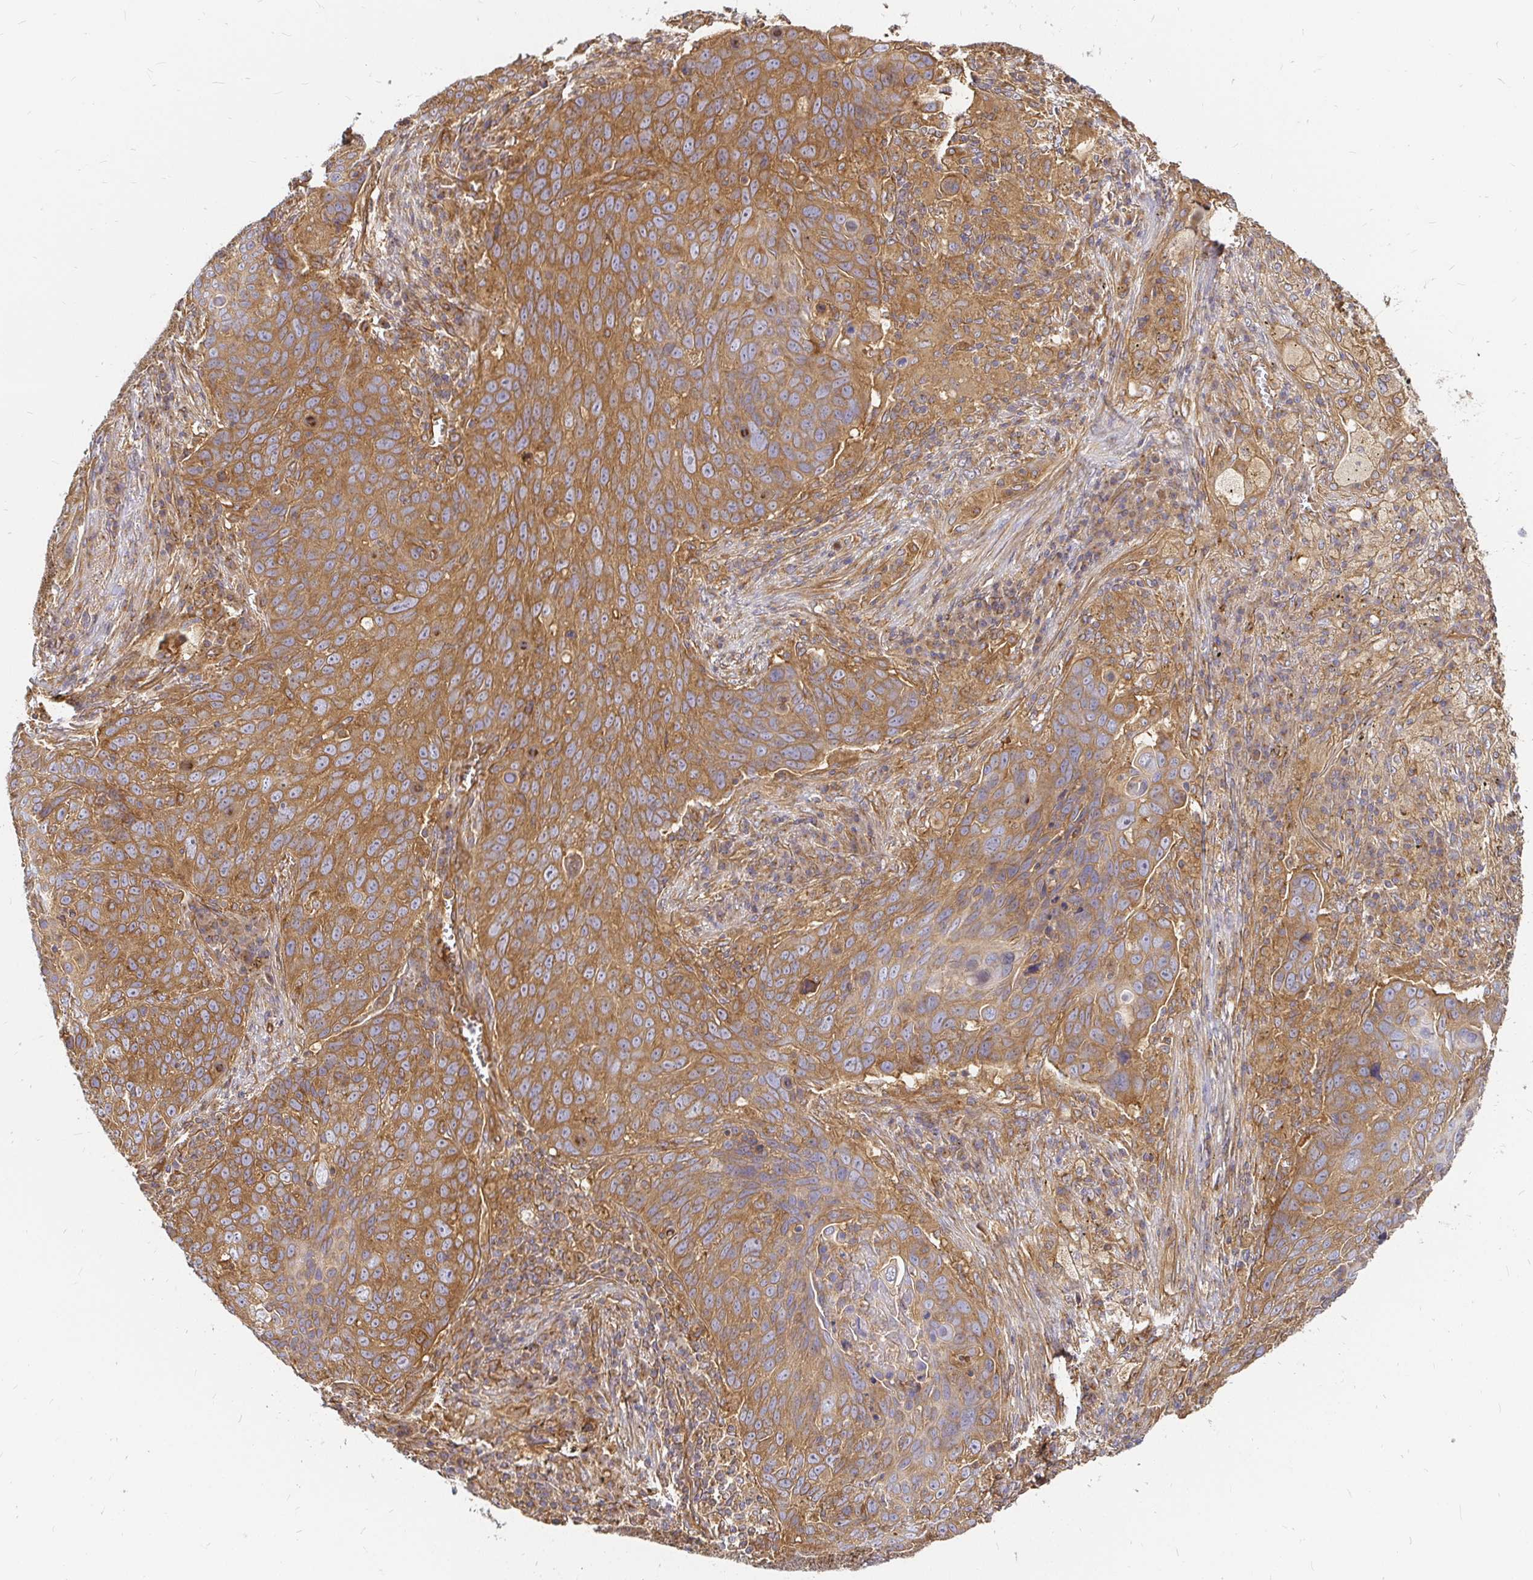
{"staining": {"intensity": "moderate", "quantity": ">75%", "location": "cytoplasmic/membranous"}, "tissue": "lung cancer", "cell_type": "Tumor cells", "image_type": "cancer", "snomed": [{"axis": "morphology", "description": "Squamous cell carcinoma, NOS"}, {"axis": "topography", "description": "Lung"}], "caption": "Immunohistochemistry of squamous cell carcinoma (lung) displays medium levels of moderate cytoplasmic/membranous staining in approximately >75% of tumor cells.", "gene": "KIF5B", "patient": {"sex": "male", "age": 78}}